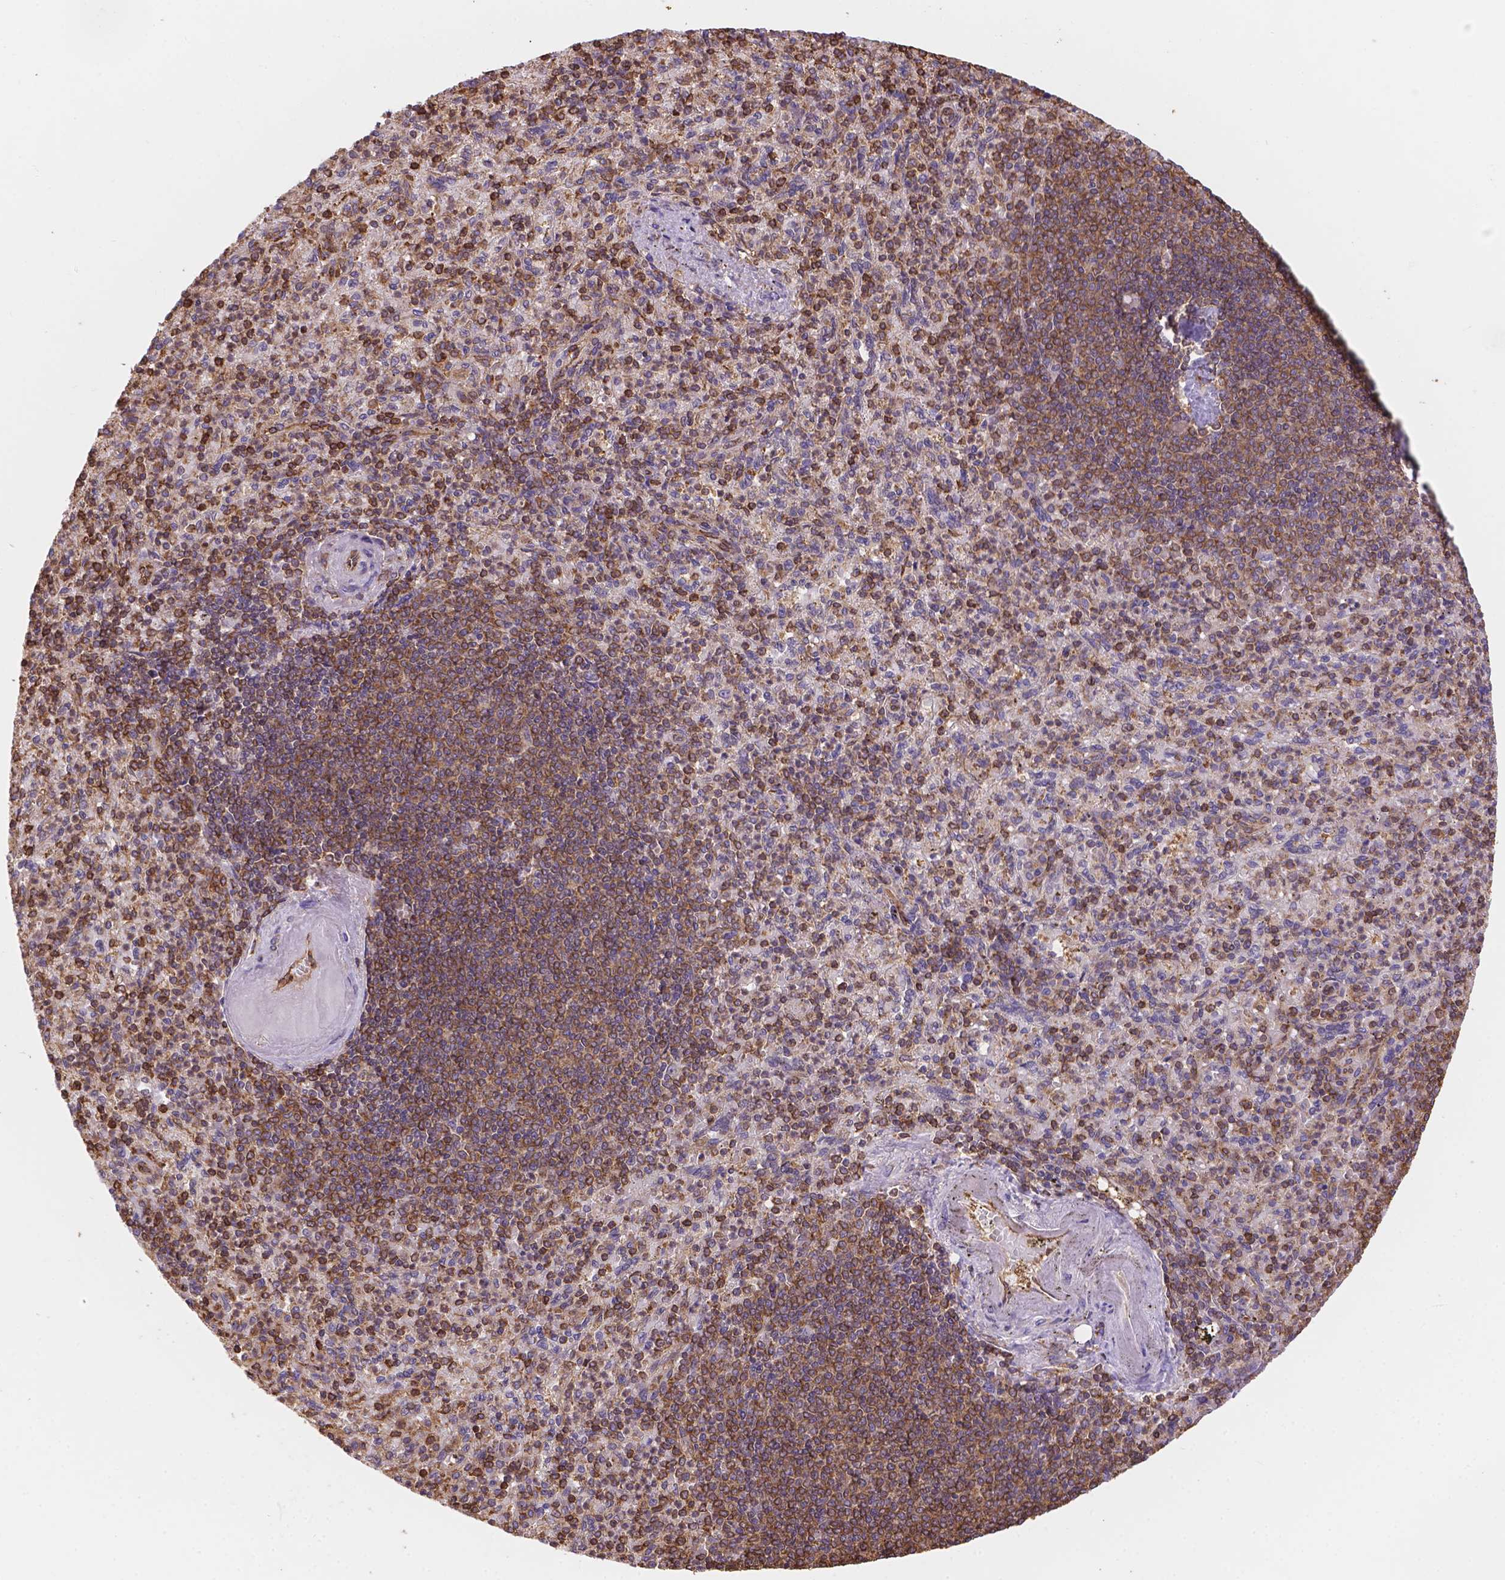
{"staining": {"intensity": "moderate", "quantity": "25%-75%", "location": "cytoplasmic/membranous"}, "tissue": "spleen", "cell_type": "Cells in red pulp", "image_type": "normal", "snomed": [{"axis": "morphology", "description": "Normal tissue, NOS"}, {"axis": "topography", "description": "Spleen"}], "caption": "Moderate cytoplasmic/membranous expression is identified in approximately 25%-75% of cells in red pulp in unremarkable spleen. (DAB (3,3'-diaminobenzidine) IHC, brown staining for protein, blue staining for nuclei).", "gene": "DMWD", "patient": {"sex": "female", "age": 74}}